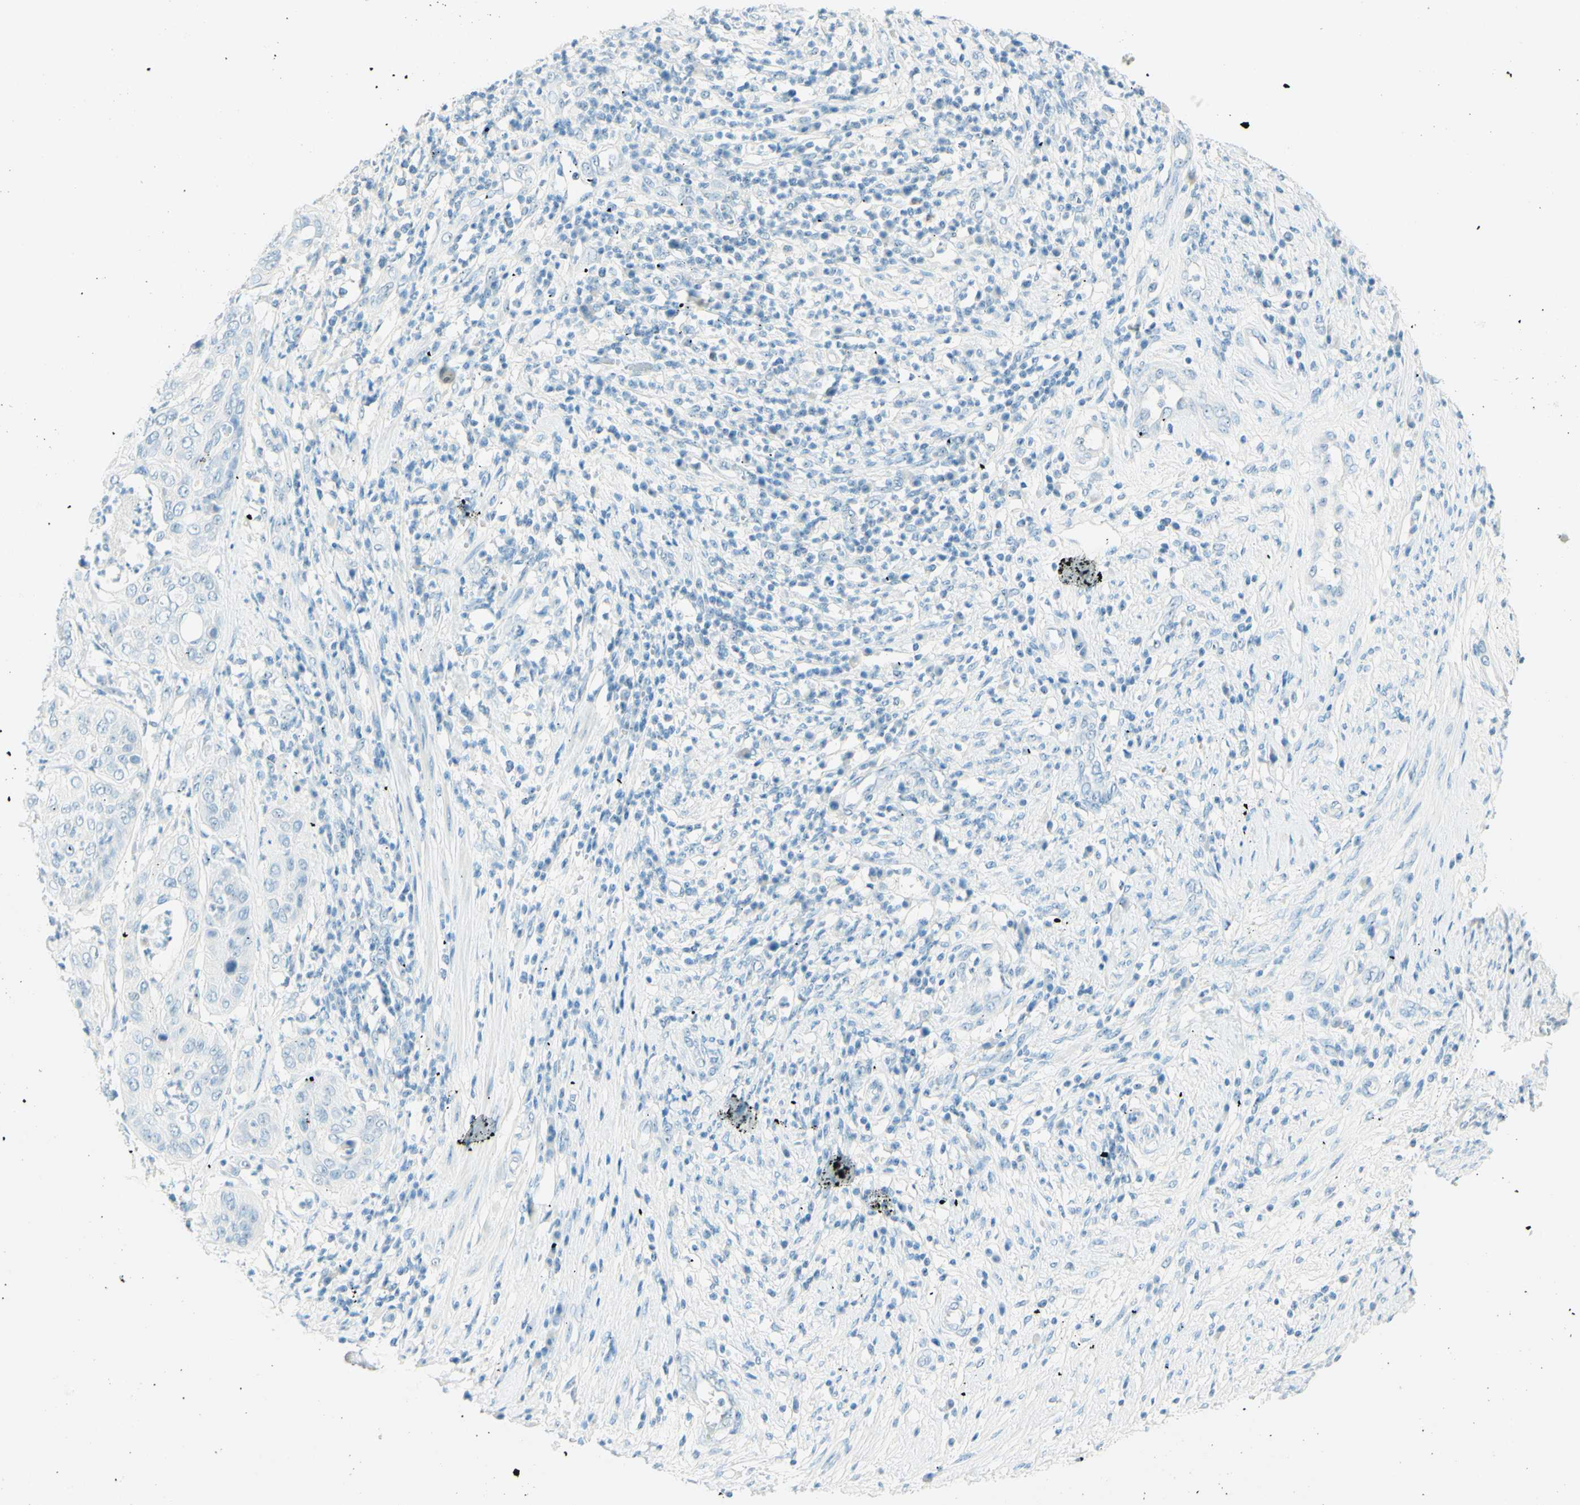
{"staining": {"intensity": "negative", "quantity": "none", "location": "none"}, "tissue": "cervical cancer", "cell_type": "Tumor cells", "image_type": "cancer", "snomed": [{"axis": "morphology", "description": "Normal tissue, NOS"}, {"axis": "morphology", "description": "Squamous cell carcinoma, NOS"}, {"axis": "topography", "description": "Cervix"}], "caption": "High magnification brightfield microscopy of cervical cancer (squamous cell carcinoma) stained with DAB (3,3'-diaminobenzidine) (brown) and counterstained with hematoxylin (blue): tumor cells show no significant staining.", "gene": "FMR1NB", "patient": {"sex": "female", "age": 39}}